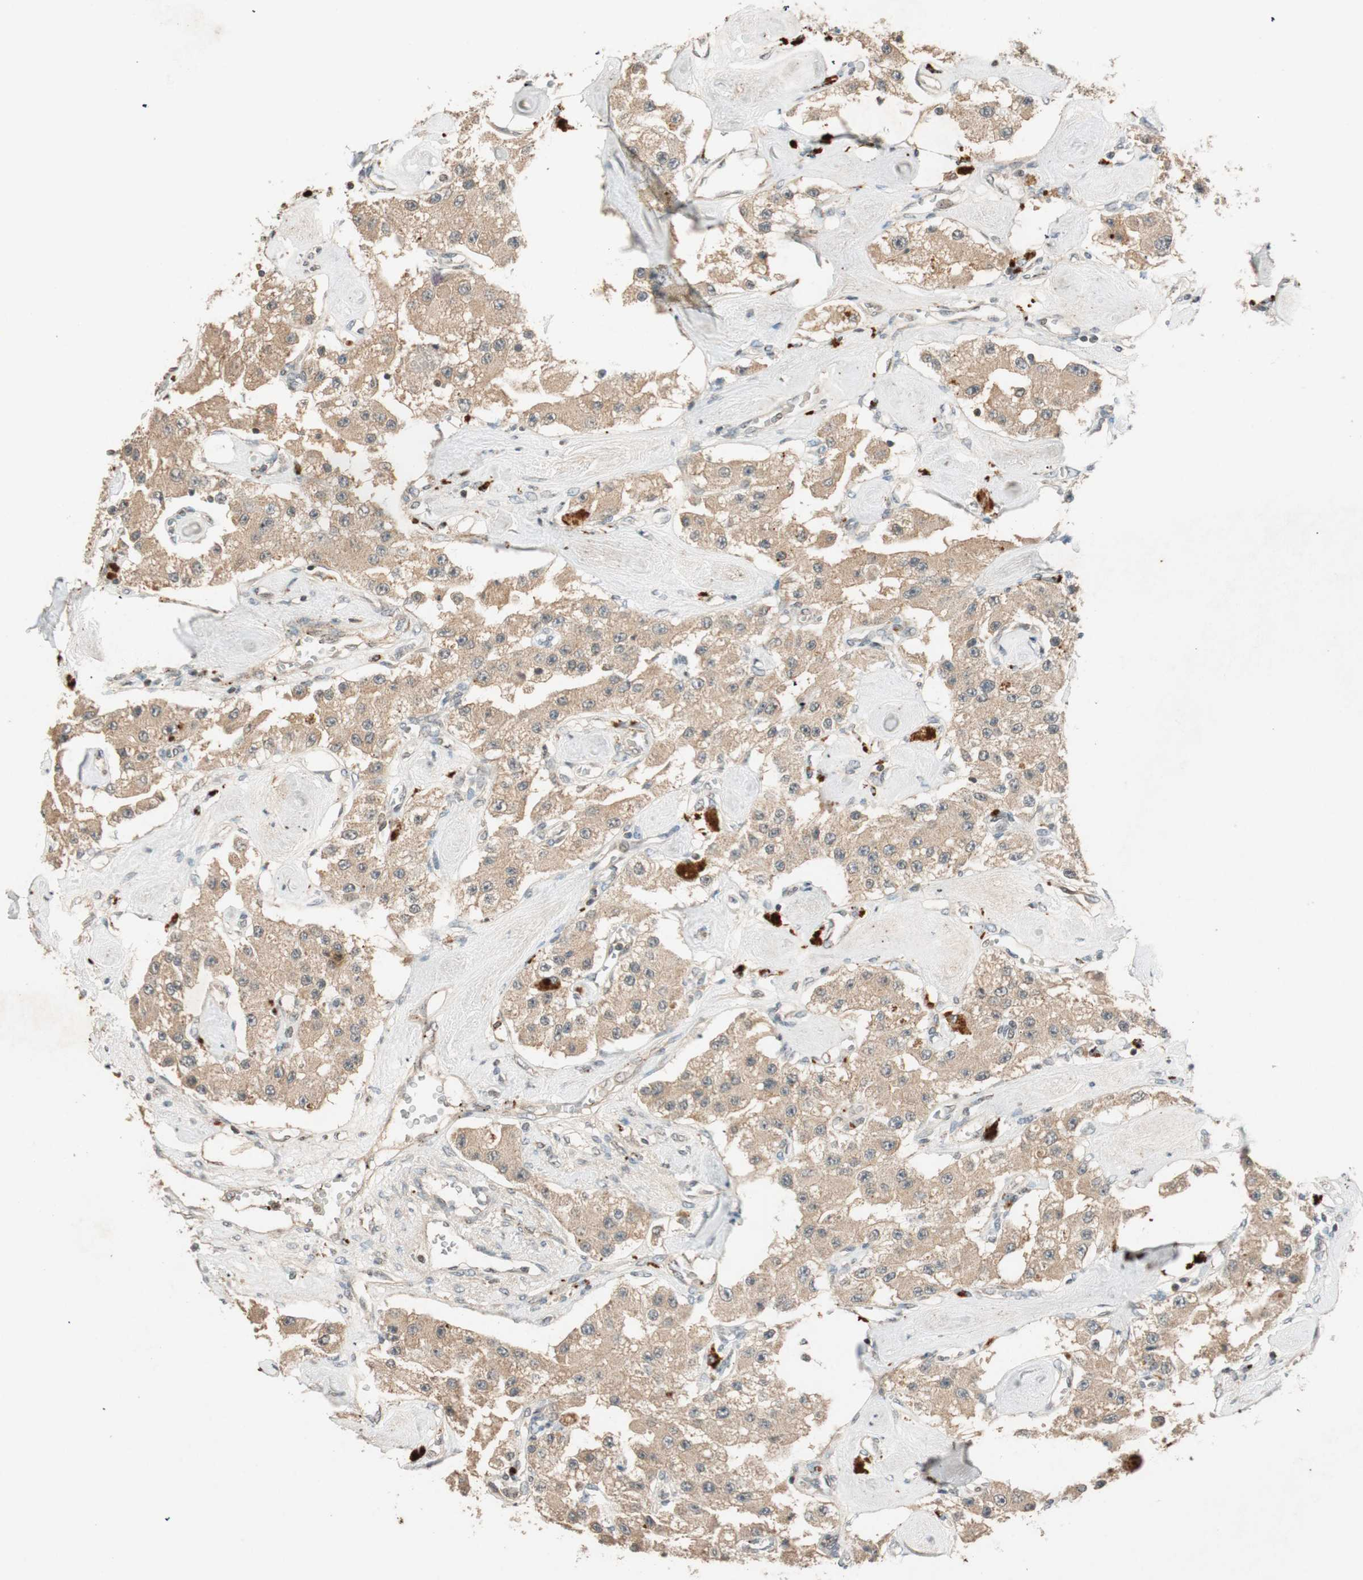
{"staining": {"intensity": "weak", "quantity": ">75%", "location": "cytoplasmic/membranous"}, "tissue": "carcinoid", "cell_type": "Tumor cells", "image_type": "cancer", "snomed": [{"axis": "morphology", "description": "Carcinoid, malignant, NOS"}, {"axis": "topography", "description": "Pancreas"}], "caption": "Carcinoid was stained to show a protein in brown. There is low levels of weak cytoplasmic/membranous positivity in about >75% of tumor cells. Nuclei are stained in blue.", "gene": "GLB1", "patient": {"sex": "male", "age": 41}}